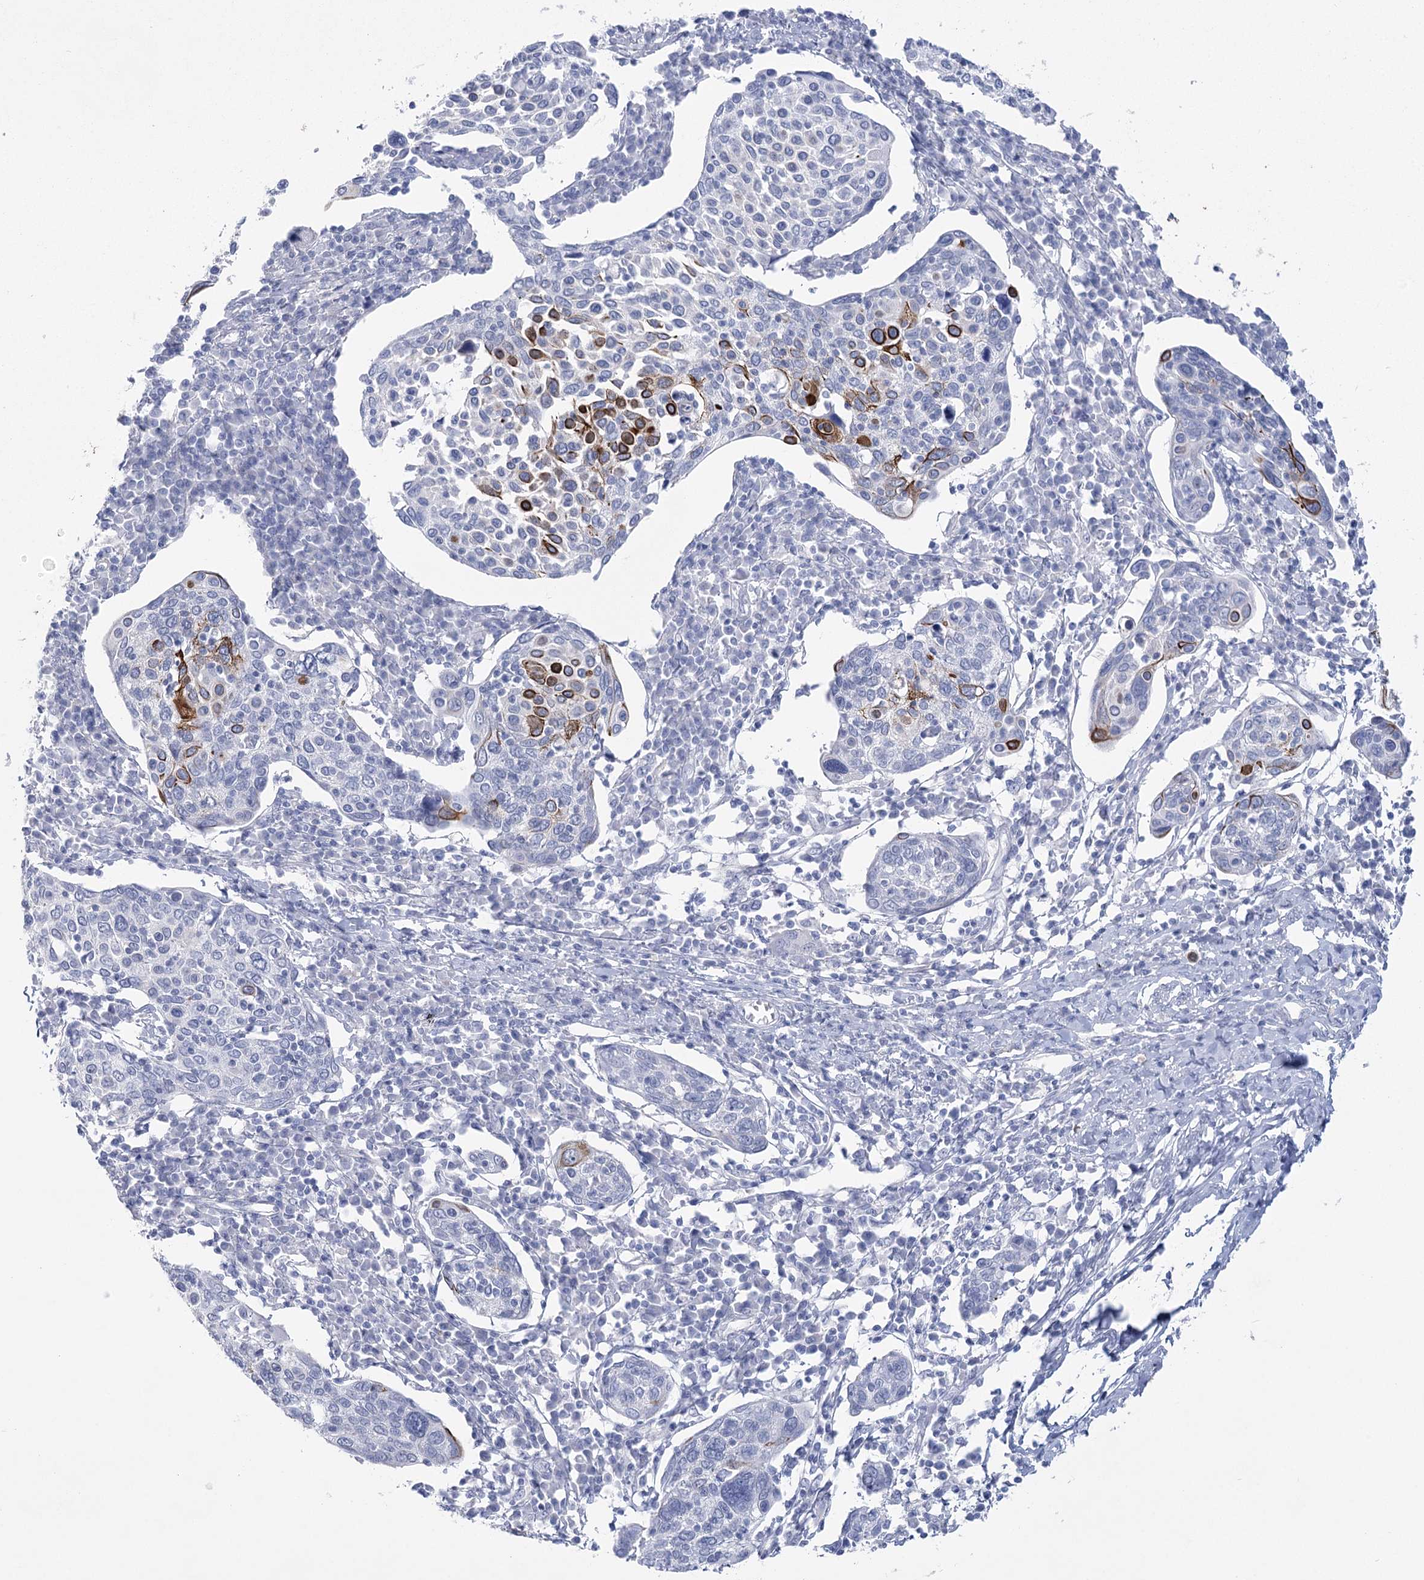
{"staining": {"intensity": "strong", "quantity": "<25%", "location": "cytoplasmic/membranous"}, "tissue": "cervical cancer", "cell_type": "Tumor cells", "image_type": "cancer", "snomed": [{"axis": "morphology", "description": "Squamous cell carcinoma, NOS"}, {"axis": "topography", "description": "Cervix"}], "caption": "Cervical squamous cell carcinoma was stained to show a protein in brown. There is medium levels of strong cytoplasmic/membranous positivity in about <25% of tumor cells.", "gene": "CCDC88A", "patient": {"sex": "female", "age": 40}}